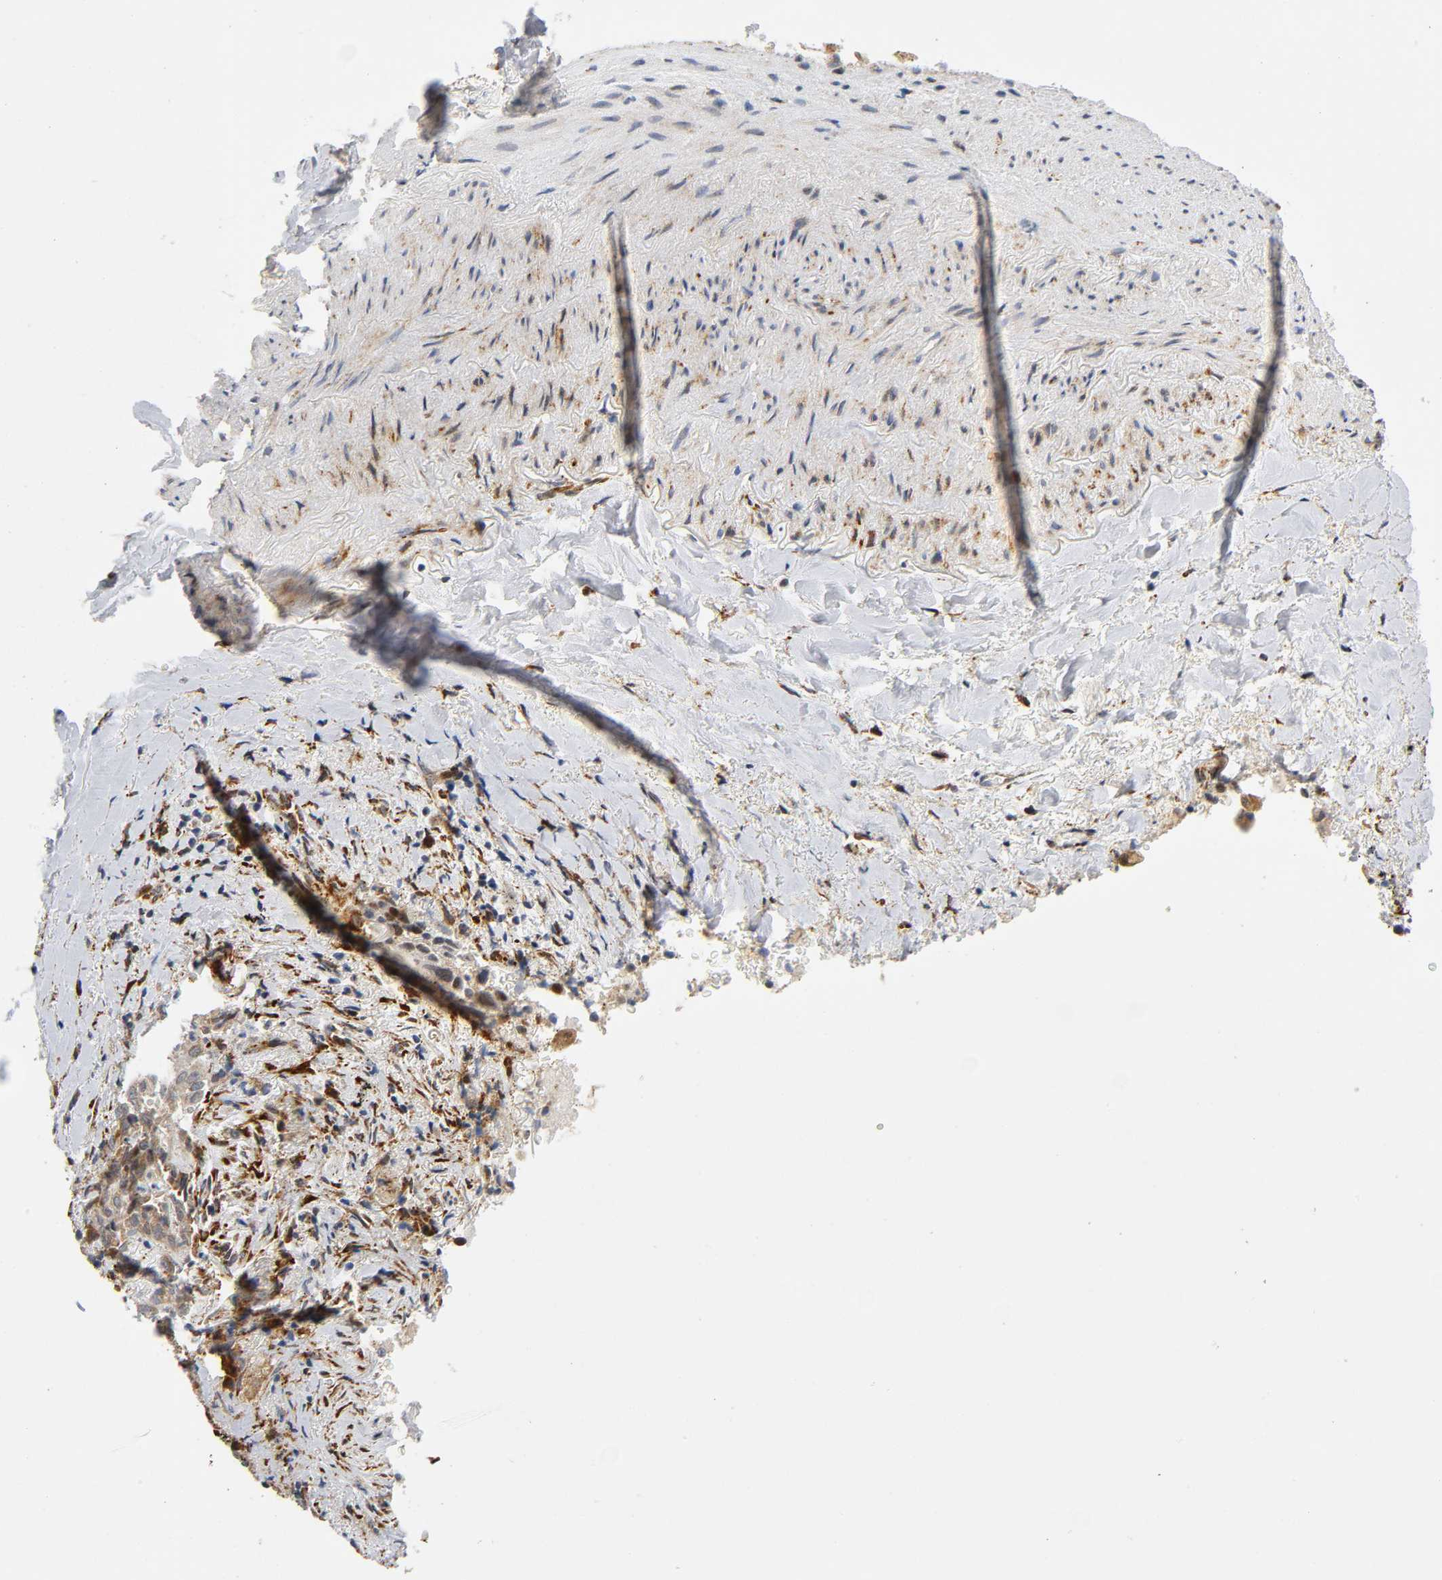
{"staining": {"intensity": "moderate", "quantity": ">75%", "location": "cytoplasmic/membranous"}, "tissue": "lung cancer", "cell_type": "Tumor cells", "image_type": "cancer", "snomed": [{"axis": "morphology", "description": "Squamous cell carcinoma, NOS"}, {"axis": "topography", "description": "Lung"}], "caption": "Moderate cytoplasmic/membranous staining for a protein is identified in approximately >75% of tumor cells of lung cancer using IHC.", "gene": "SOS2", "patient": {"sex": "male", "age": 54}}